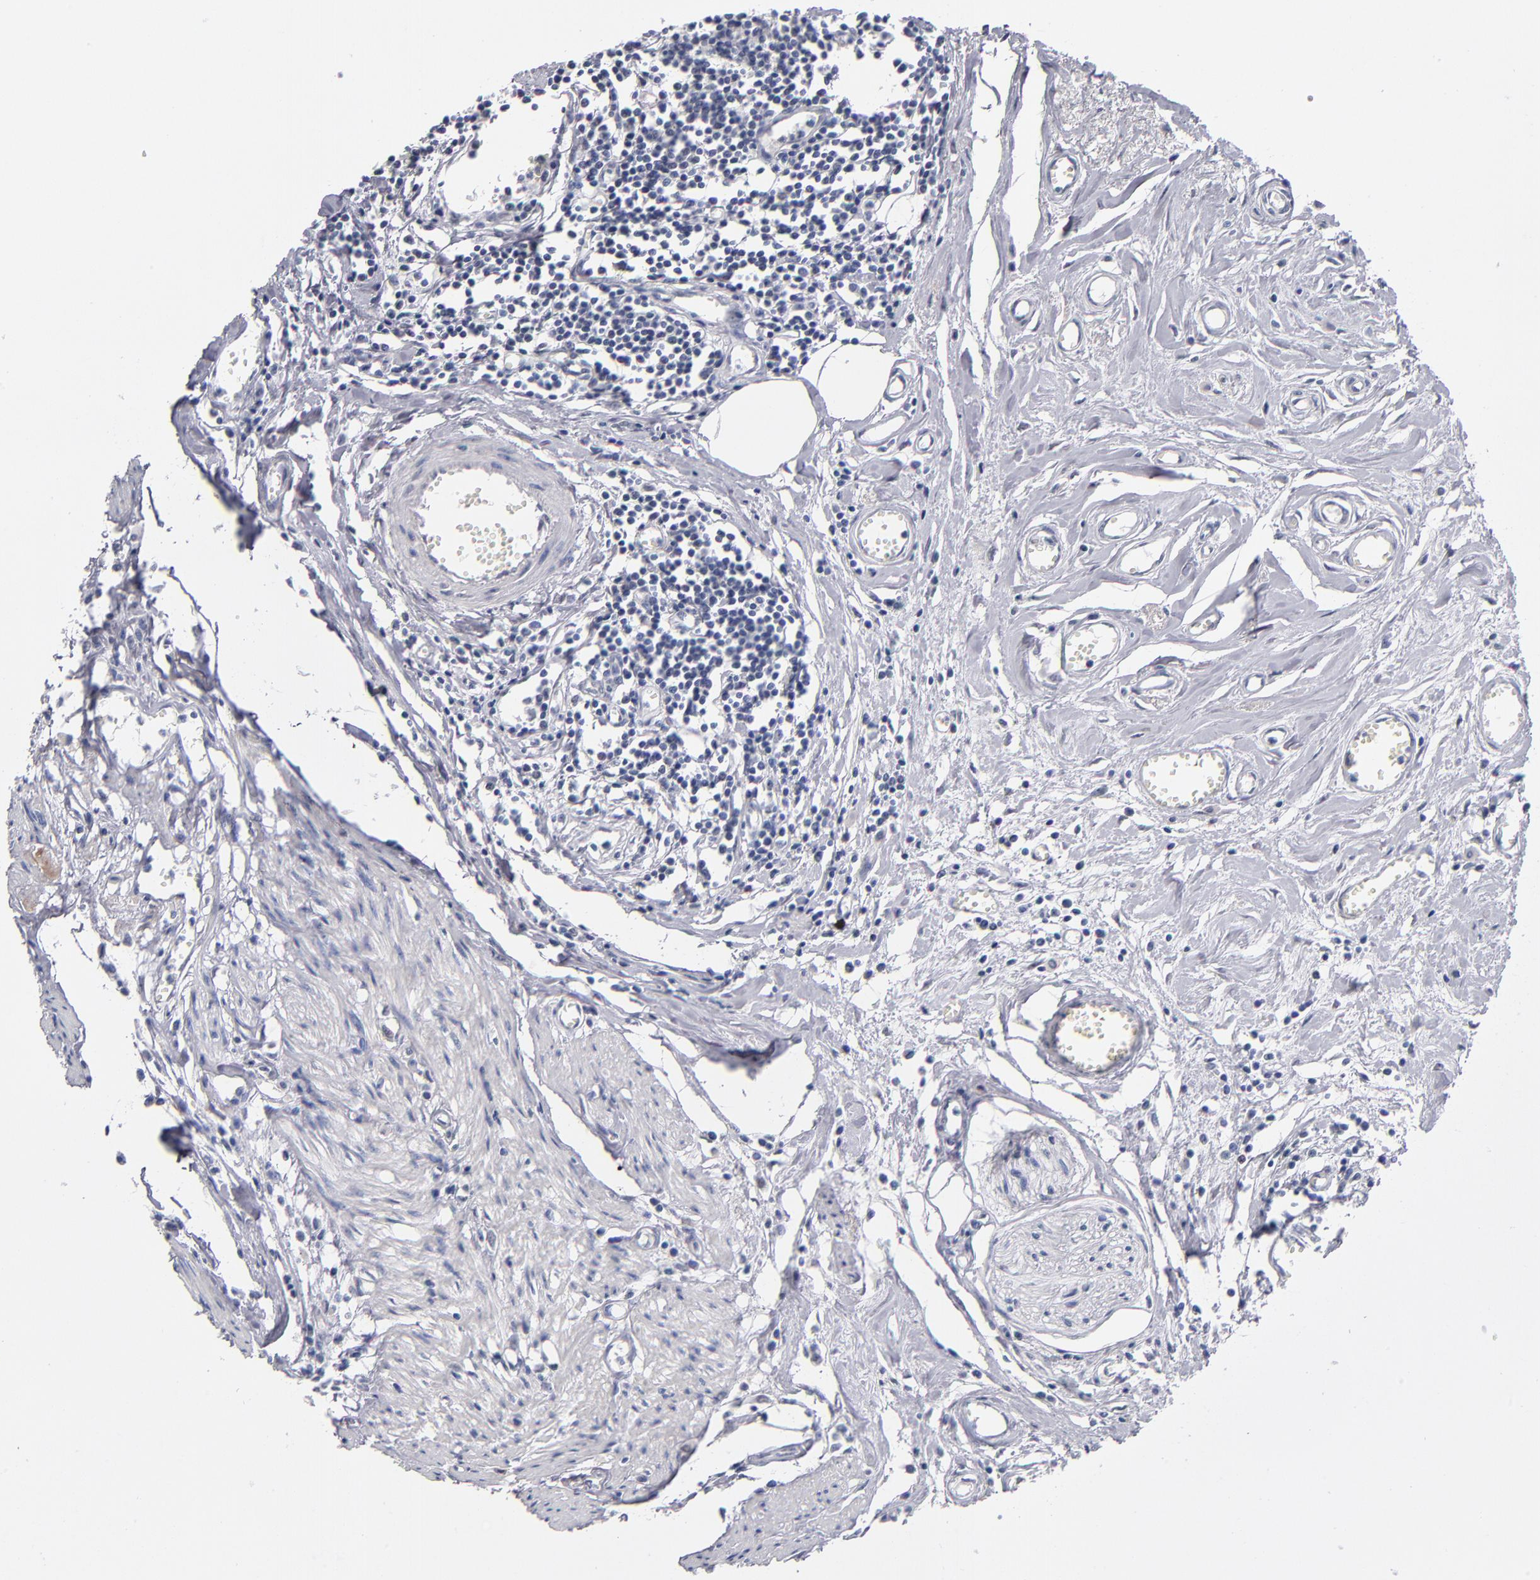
{"staining": {"intensity": "negative", "quantity": "none", "location": "none"}, "tissue": "urothelial cancer", "cell_type": "Tumor cells", "image_type": "cancer", "snomed": [{"axis": "morphology", "description": "Urothelial carcinoma, High grade"}, {"axis": "topography", "description": "Urinary bladder"}], "caption": "Urothelial carcinoma (high-grade) stained for a protein using immunohistochemistry shows no positivity tumor cells.", "gene": "MN1", "patient": {"sex": "male", "age": 54}}